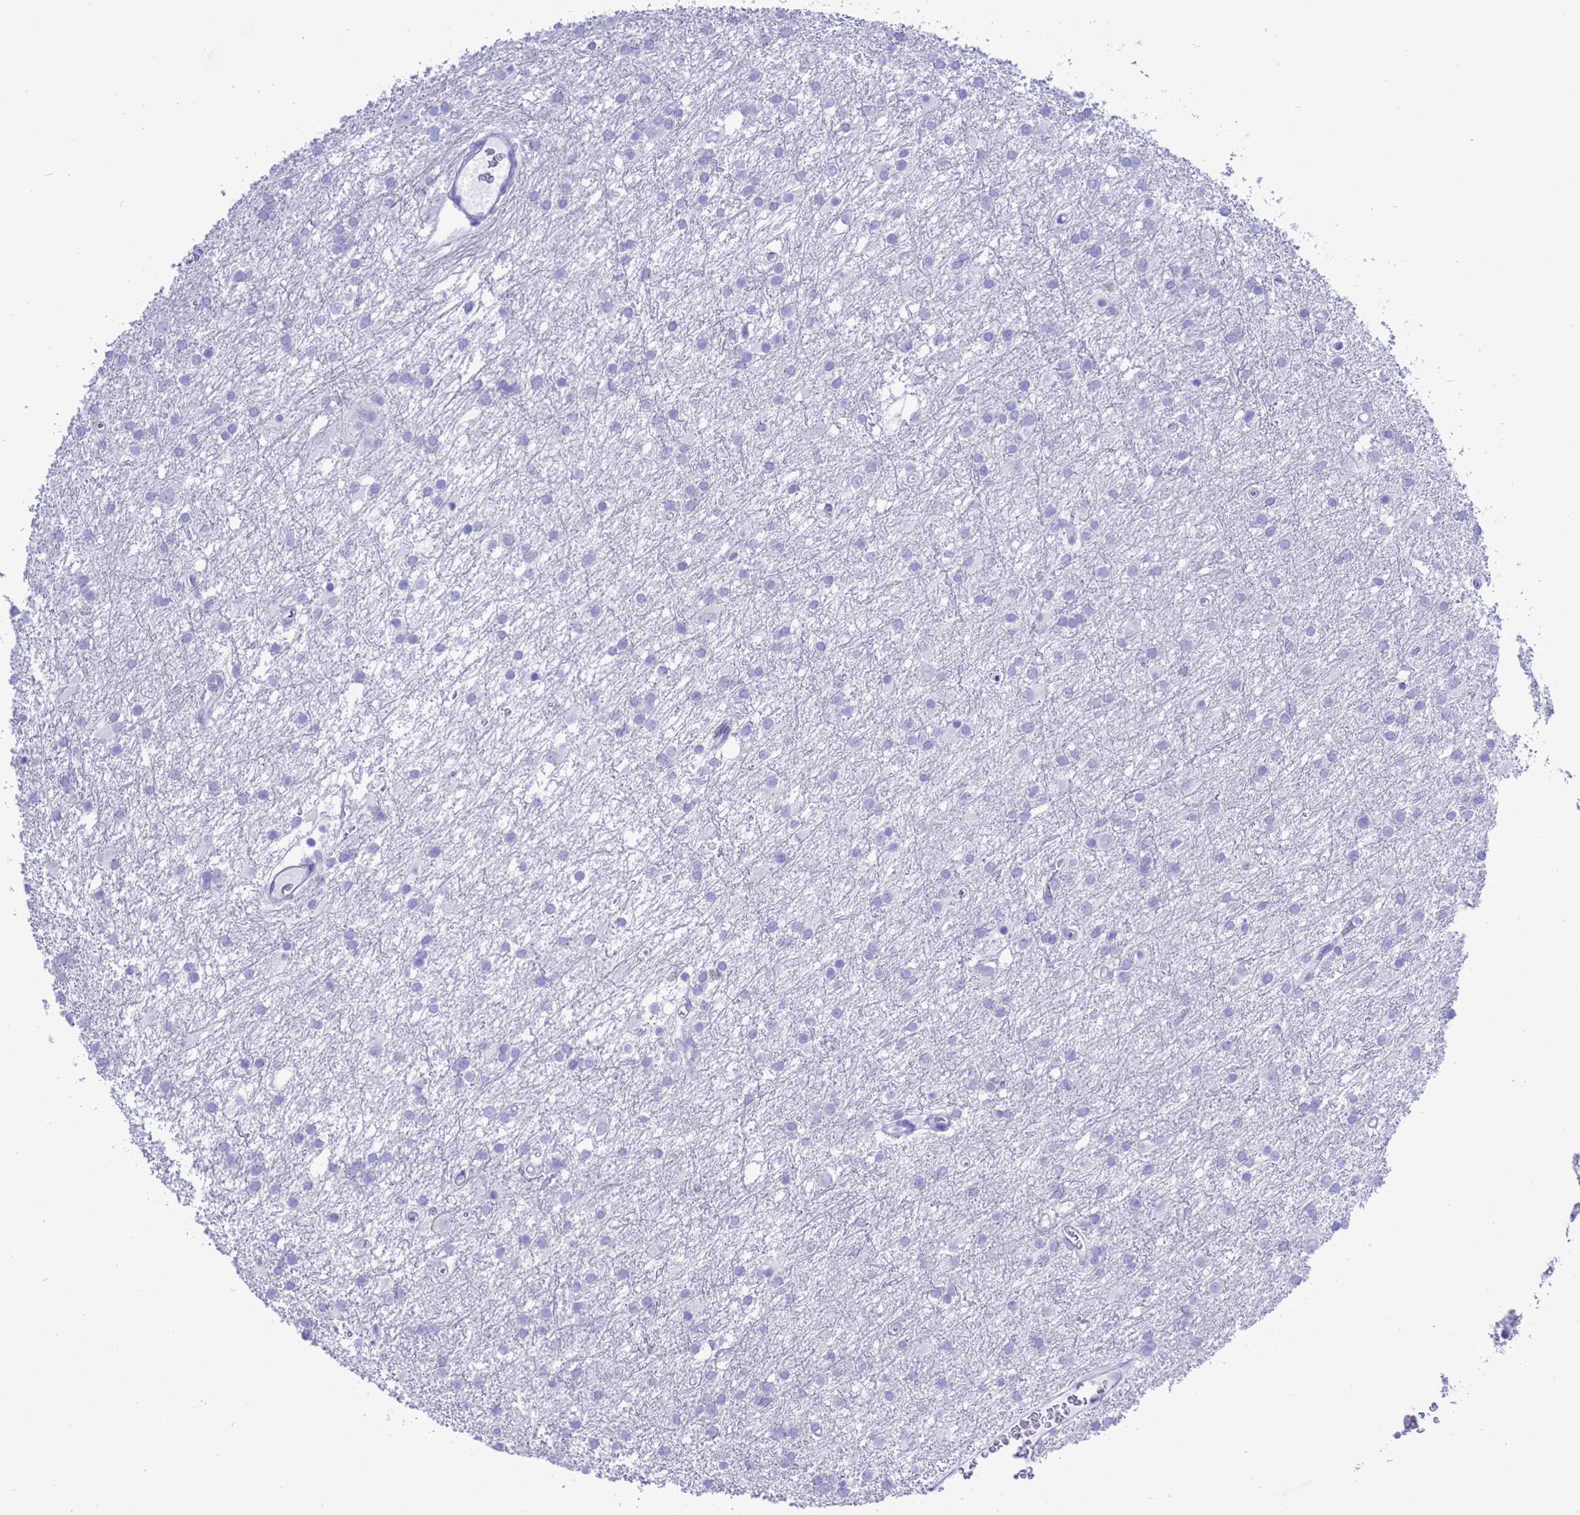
{"staining": {"intensity": "negative", "quantity": "none", "location": "none"}, "tissue": "glioma", "cell_type": "Tumor cells", "image_type": "cancer", "snomed": [{"axis": "morphology", "description": "Glioma, malignant, High grade"}, {"axis": "topography", "description": "Brain"}], "caption": "An immunohistochemistry (IHC) histopathology image of malignant high-grade glioma is shown. There is no staining in tumor cells of malignant high-grade glioma. (DAB IHC with hematoxylin counter stain).", "gene": "GSTM1", "patient": {"sex": "female", "age": 50}}